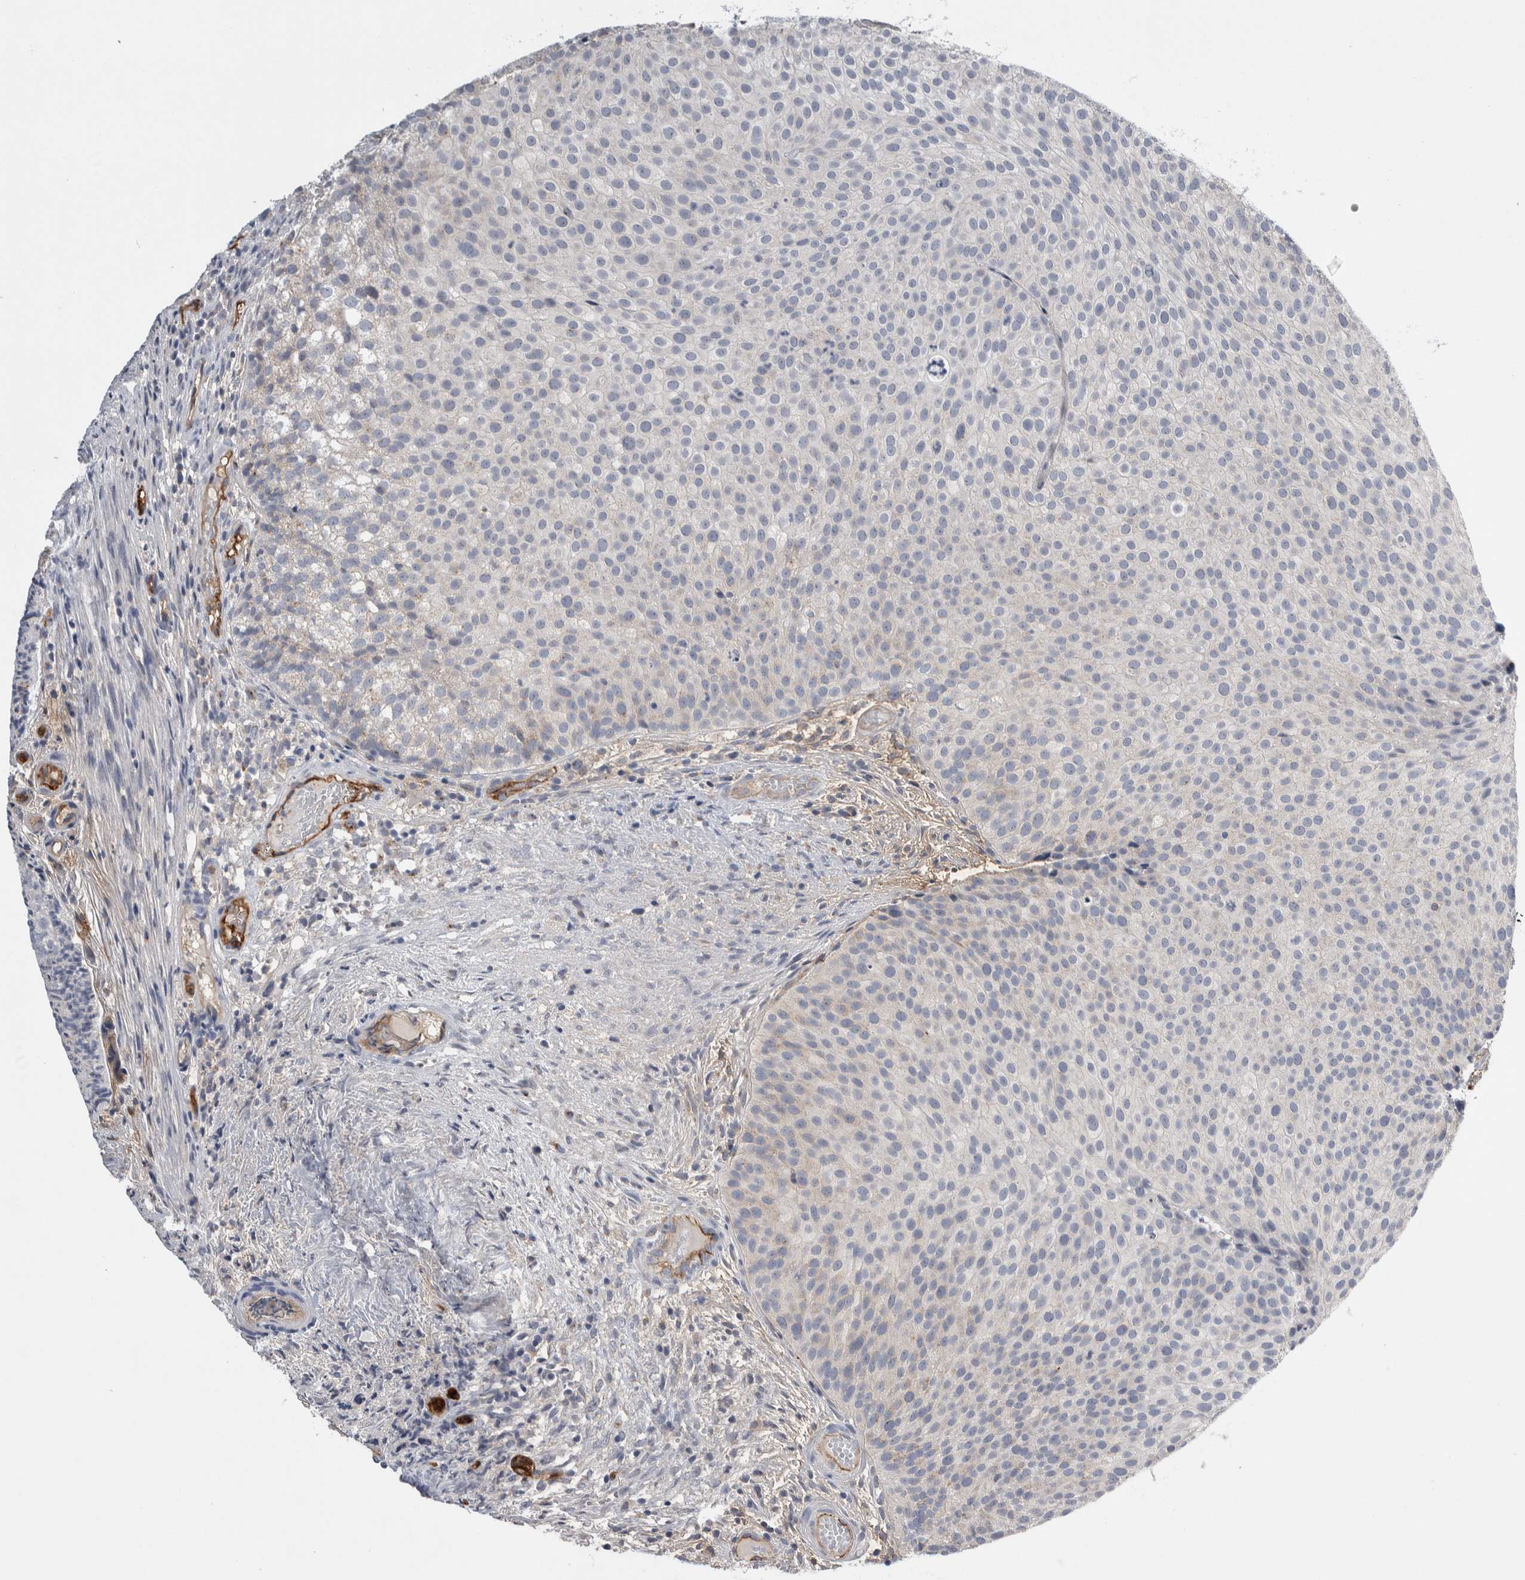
{"staining": {"intensity": "negative", "quantity": "none", "location": "none"}, "tissue": "urothelial cancer", "cell_type": "Tumor cells", "image_type": "cancer", "snomed": [{"axis": "morphology", "description": "Urothelial carcinoma, Low grade"}, {"axis": "topography", "description": "Urinary bladder"}], "caption": "An IHC histopathology image of urothelial cancer is shown. There is no staining in tumor cells of urothelial cancer.", "gene": "CEP131", "patient": {"sex": "male", "age": 86}}